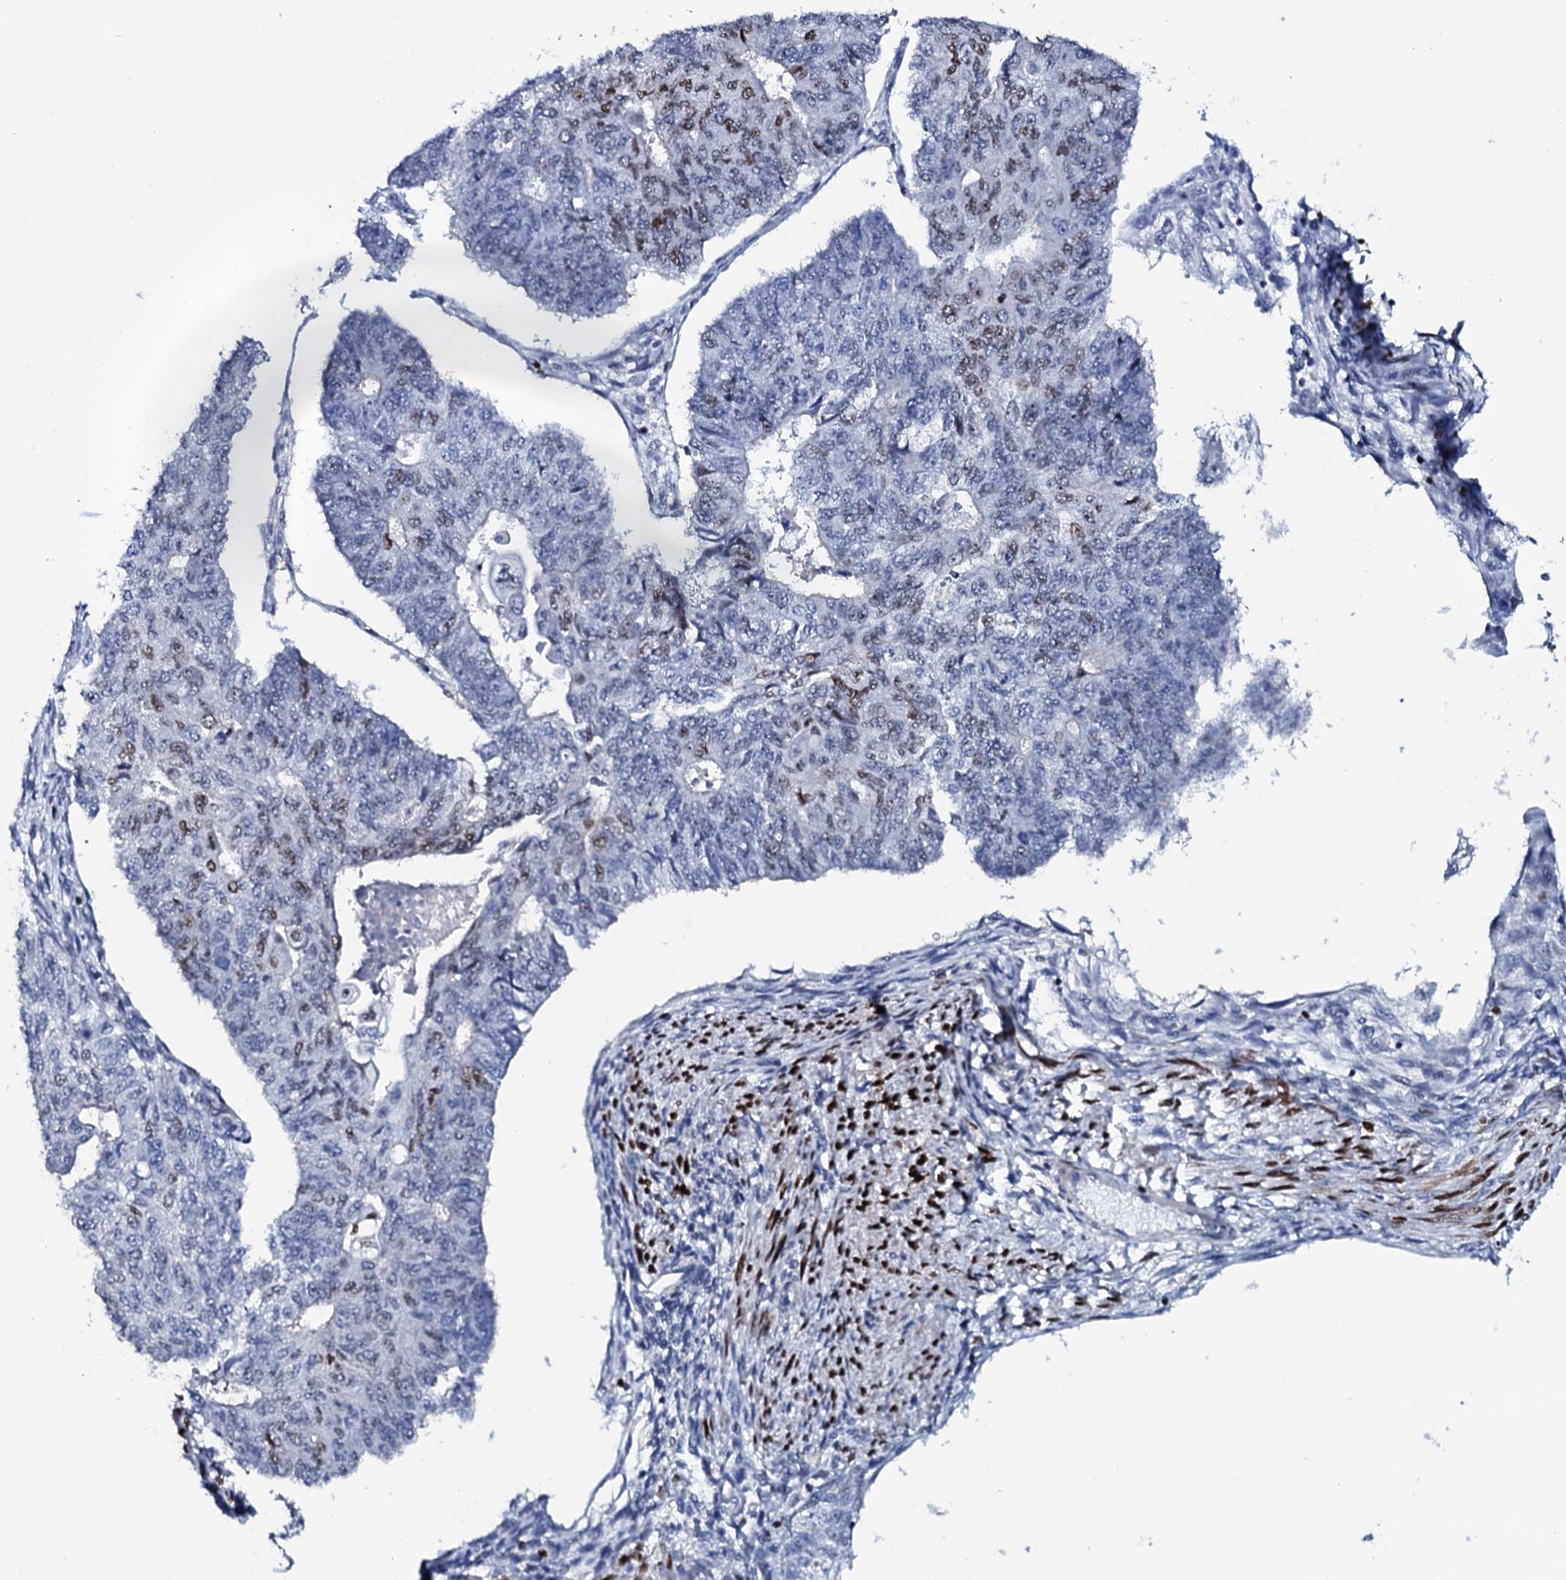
{"staining": {"intensity": "weak", "quantity": "<25%", "location": "nuclear"}, "tissue": "endometrial cancer", "cell_type": "Tumor cells", "image_type": "cancer", "snomed": [{"axis": "morphology", "description": "Adenocarcinoma, NOS"}, {"axis": "topography", "description": "Endometrium"}], "caption": "There is no significant staining in tumor cells of endometrial adenocarcinoma.", "gene": "NPM2", "patient": {"sex": "female", "age": 32}}